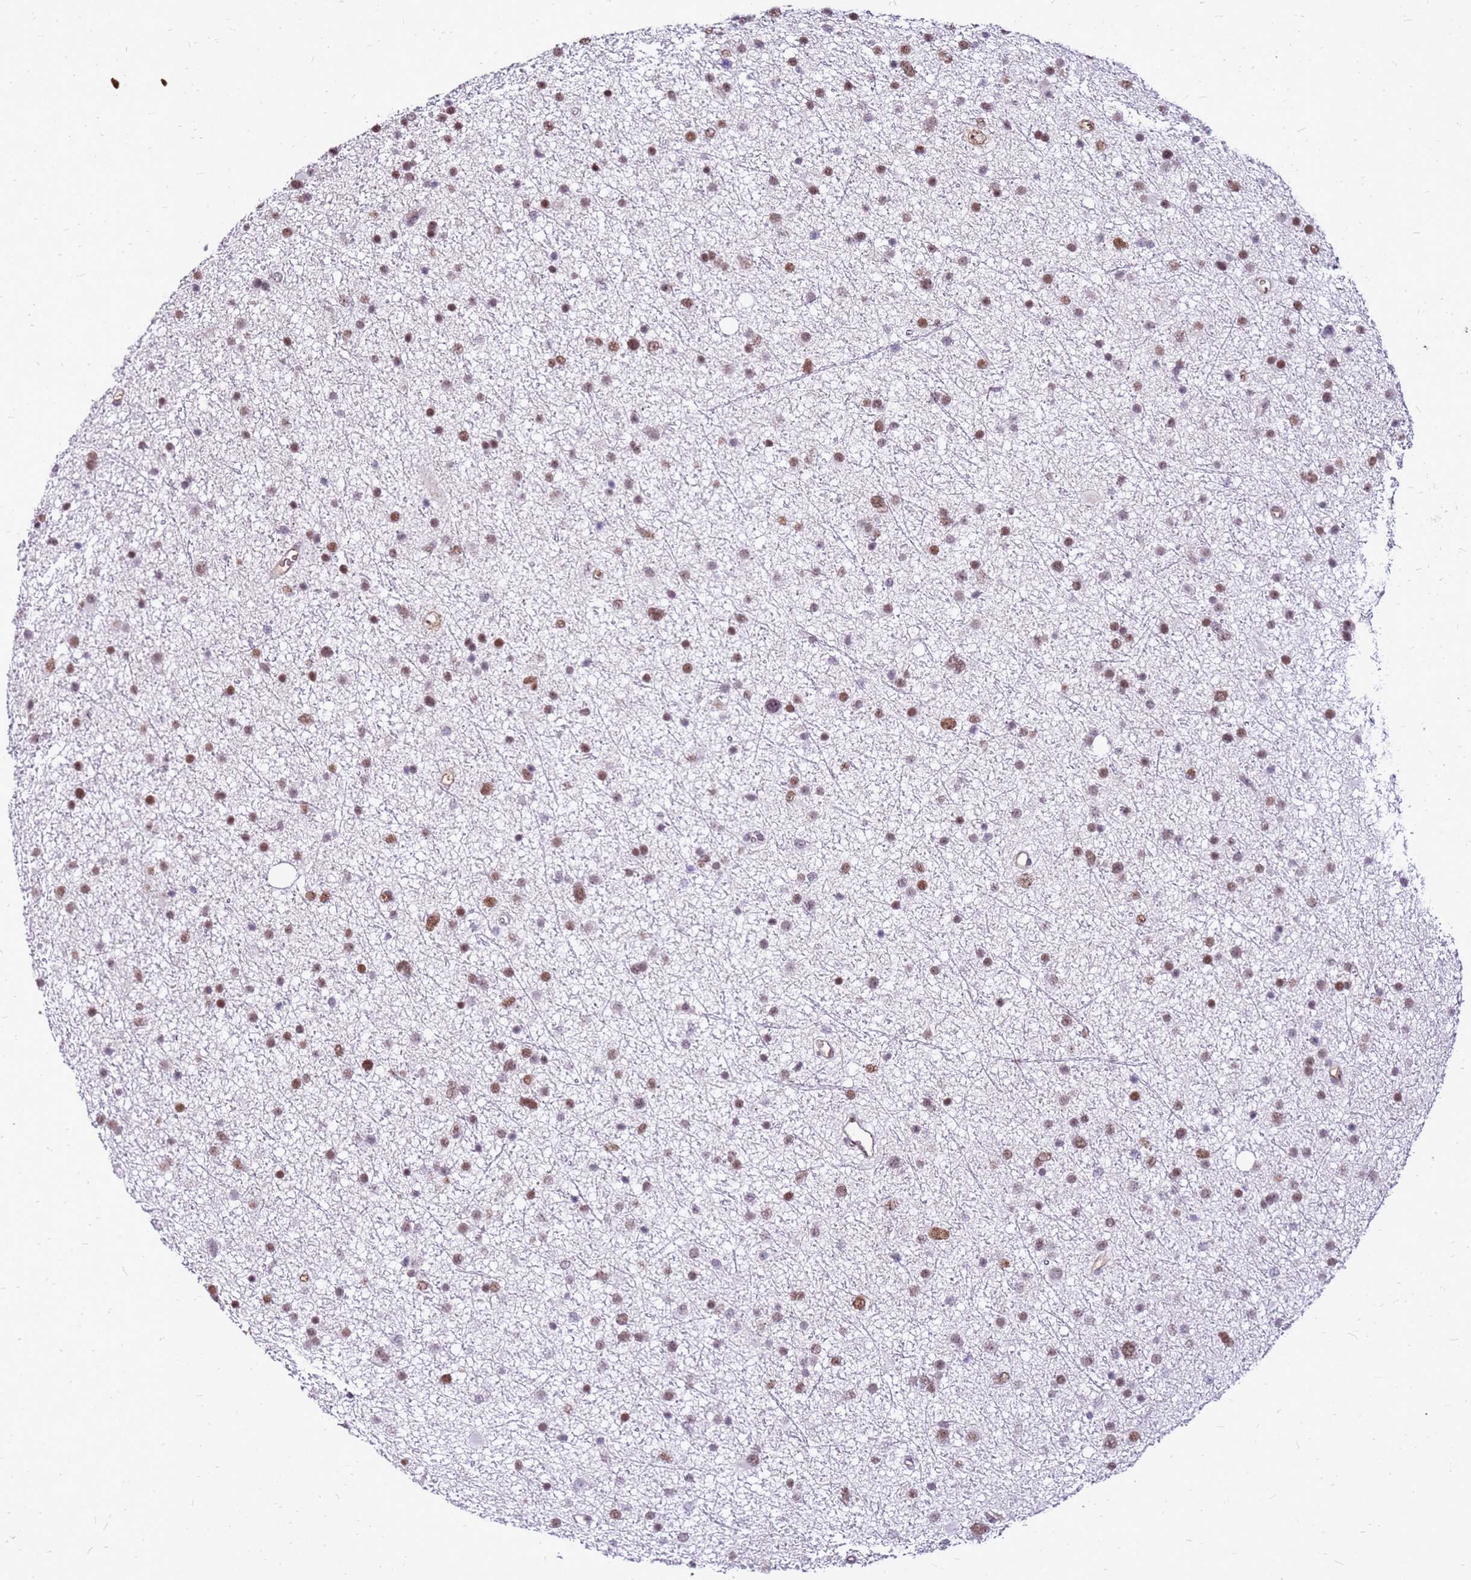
{"staining": {"intensity": "moderate", "quantity": ">75%", "location": "nuclear"}, "tissue": "glioma", "cell_type": "Tumor cells", "image_type": "cancer", "snomed": [{"axis": "morphology", "description": "Glioma, malignant, Low grade"}, {"axis": "topography", "description": "Cerebral cortex"}], "caption": "High-magnification brightfield microscopy of malignant glioma (low-grade) stained with DAB (brown) and counterstained with hematoxylin (blue). tumor cells exhibit moderate nuclear positivity is identified in approximately>75% of cells. Using DAB (3,3'-diaminobenzidine) (brown) and hematoxylin (blue) stains, captured at high magnification using brightfield microscopy.", "gene": "ALDH1A3", "patient": {"sex": "female", "age": 39}}